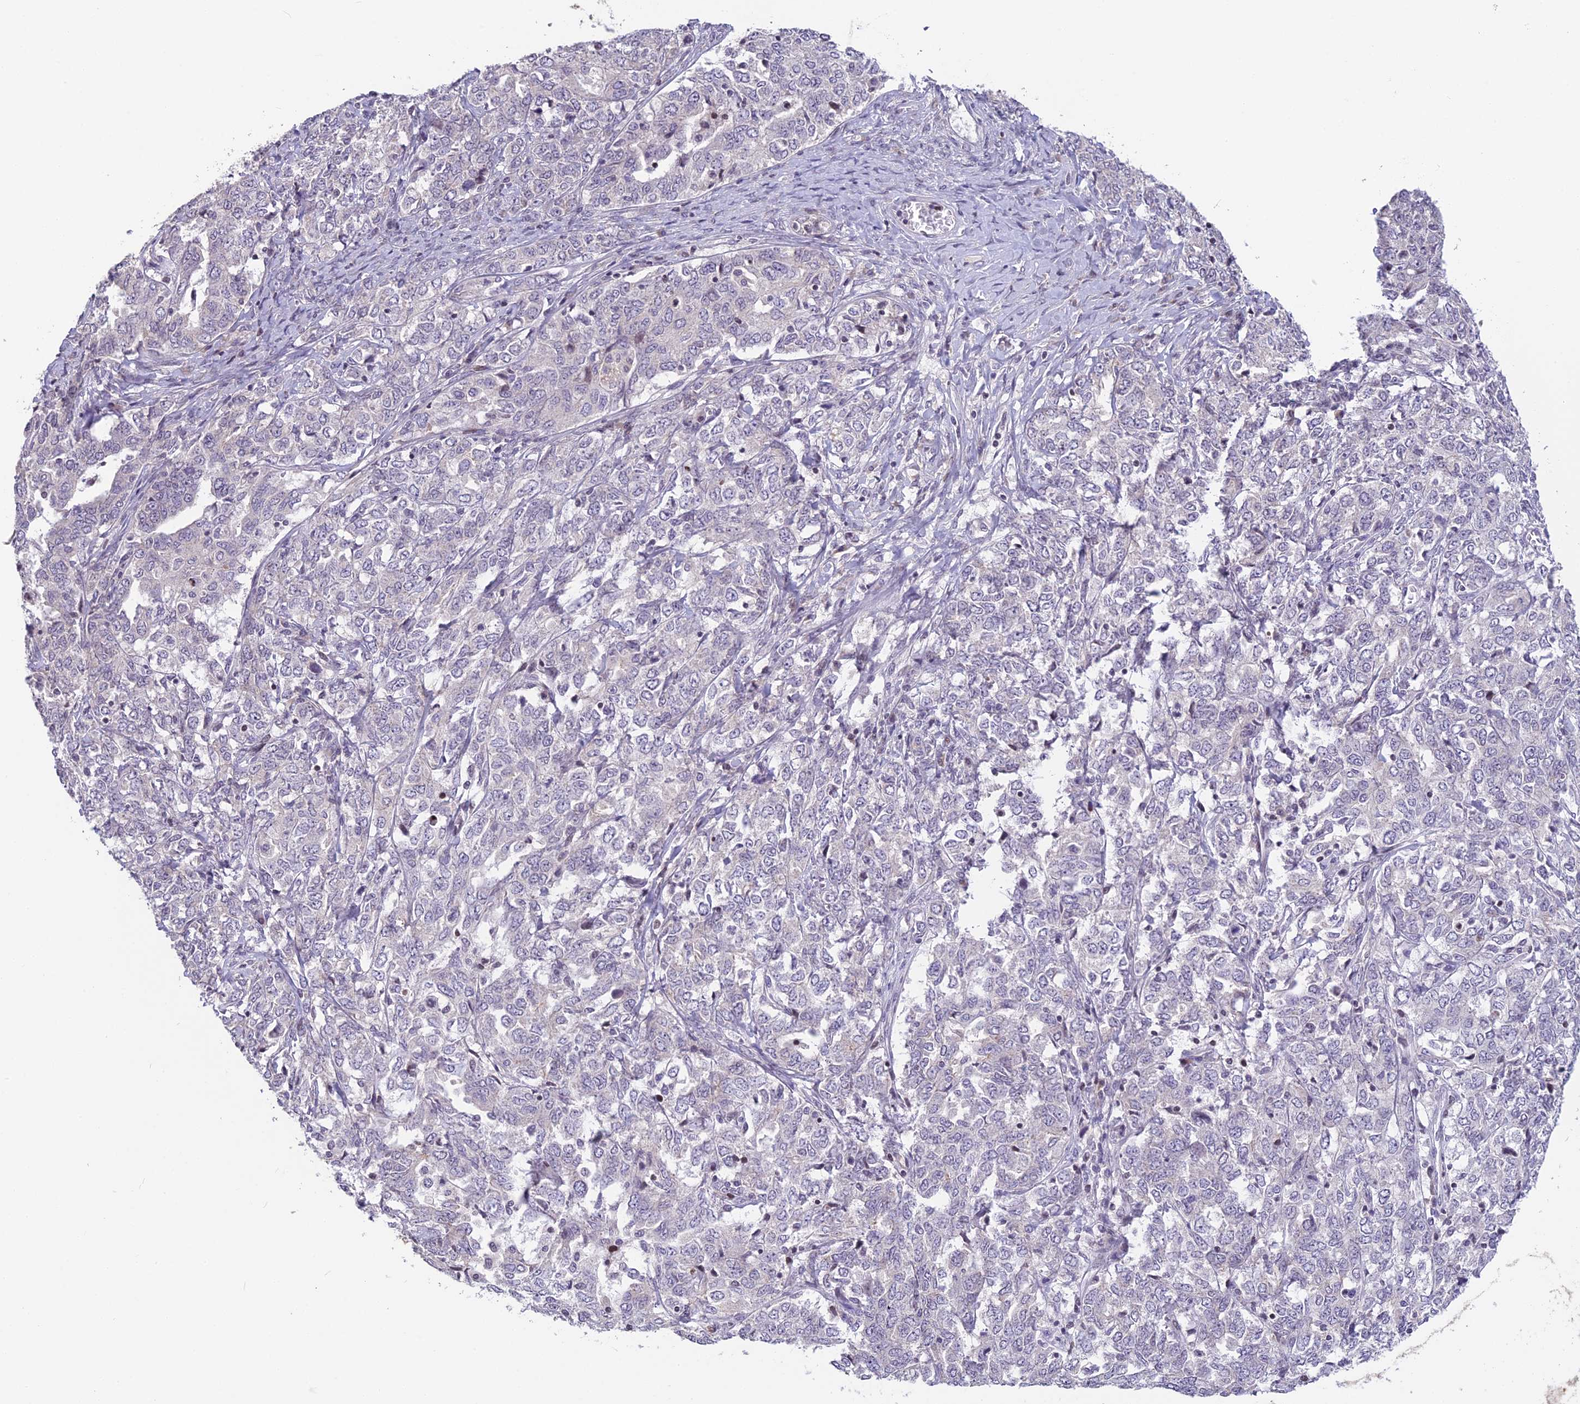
{"staining": {"intensity": "negative", "quantity": "none", "location": "none"}, "tissue": "ovarian cancer", "cell_type": "Tumor cells", "image_type": "cancer", "snomed": [{"axis": "morphology", "description": "Carcinoma, endometroid"}, {"axis": "topography", "description": "Ovary"}], "caption": "Endometroid carcinoma (ovarian) was stained to show a protein in brown. There is no significant staining in tumor cells.", "gene": "TMEM134", "patient": {"sex": "female", "age": 62}}